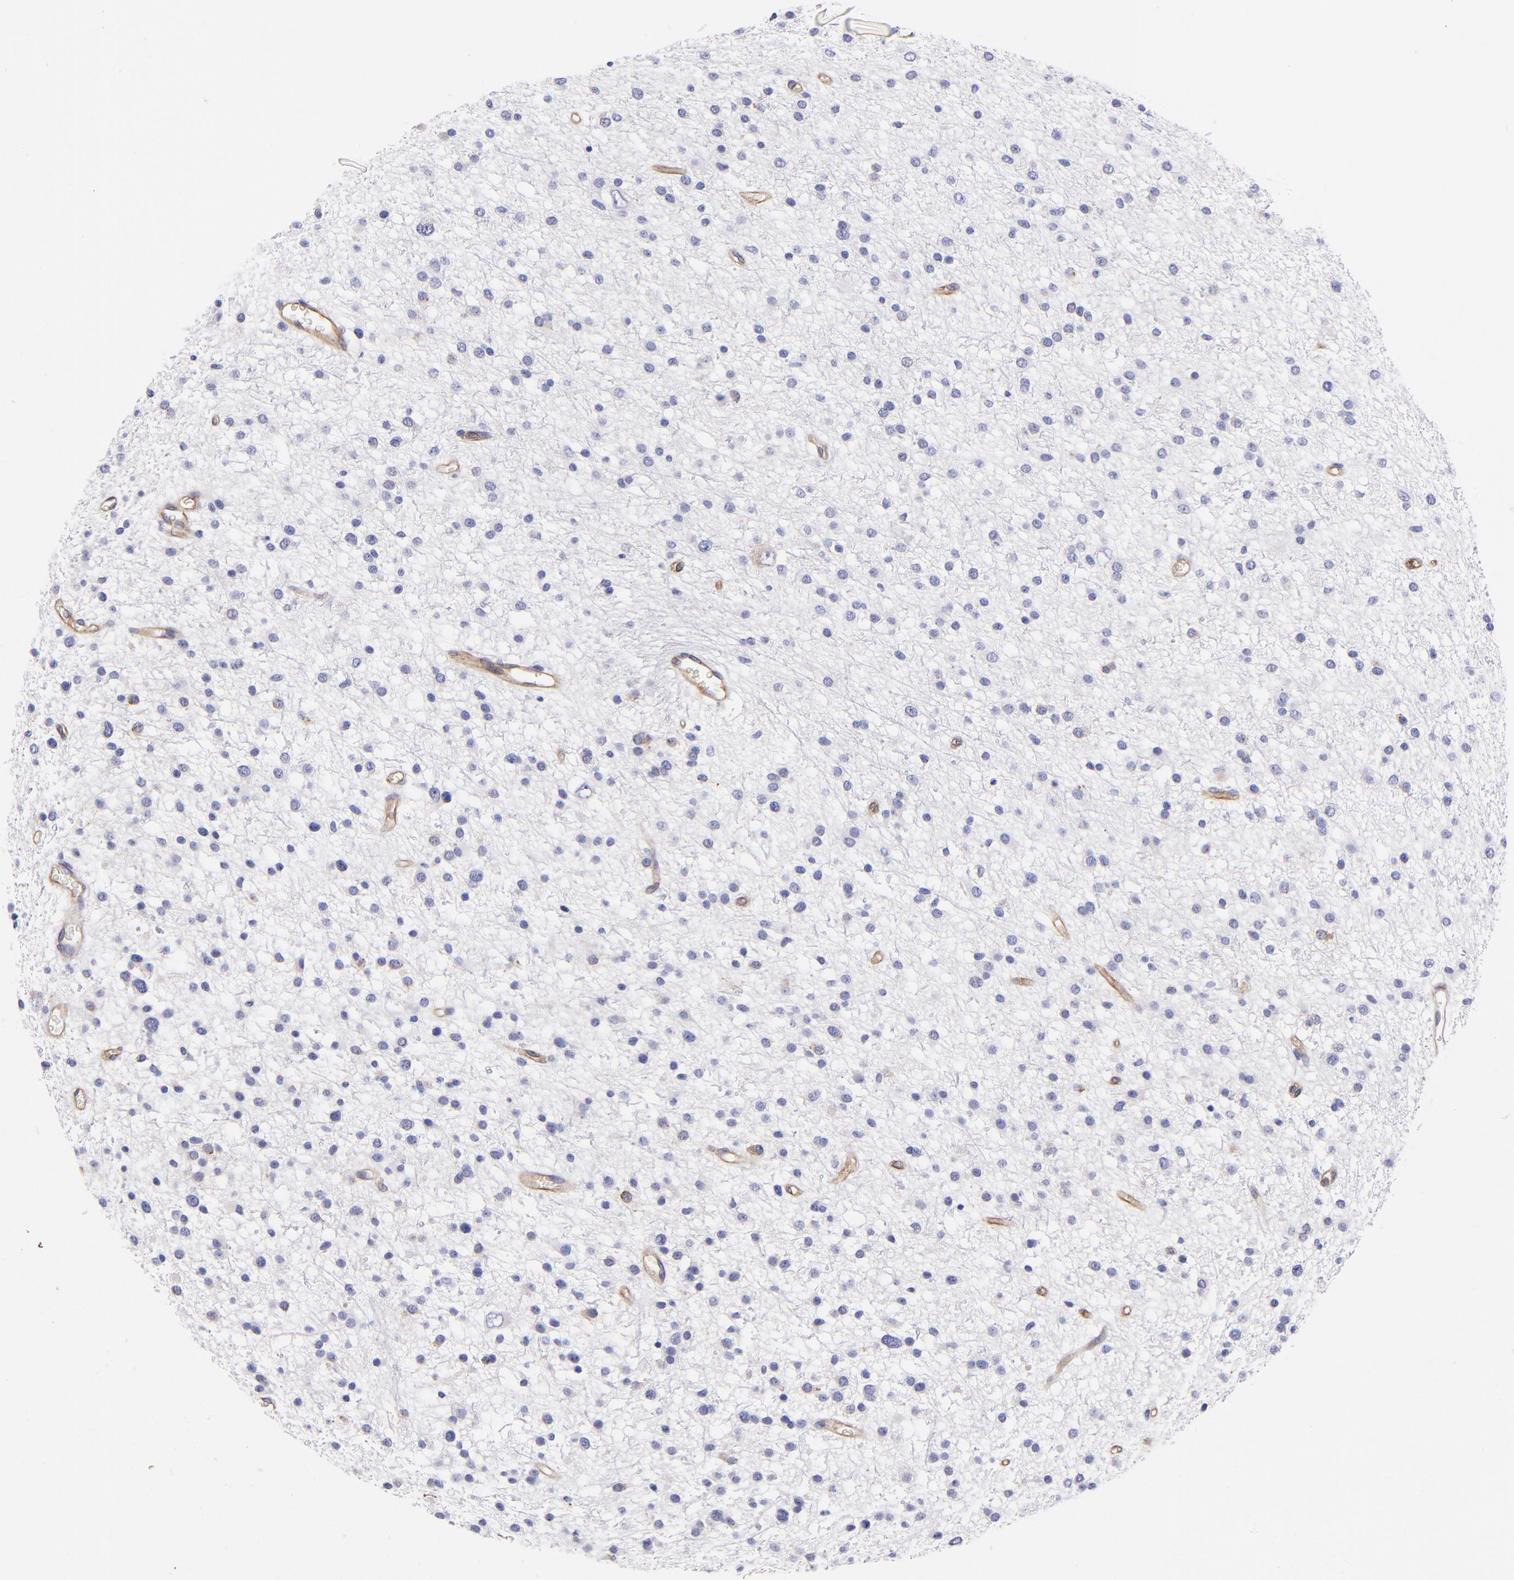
{"staining": {"intensity": "negative", "quantity": "none", "location": "none"}, "tissue": "glioma", "cell_type": "Tumor cells", "image_type": "cancer", "snomed": [{"axis": "morphology", "description": "Glioma, malignant, Low grade"}, {"axis": "topography", "description": "Brain"}], "caption": "Immunohistochemical staining of human low-grade glioma (malignant) demonstrates no significant expression in tumor cells.", "gene": "PPFIBP1", "patient": {"sex": "female", "age": 36}}